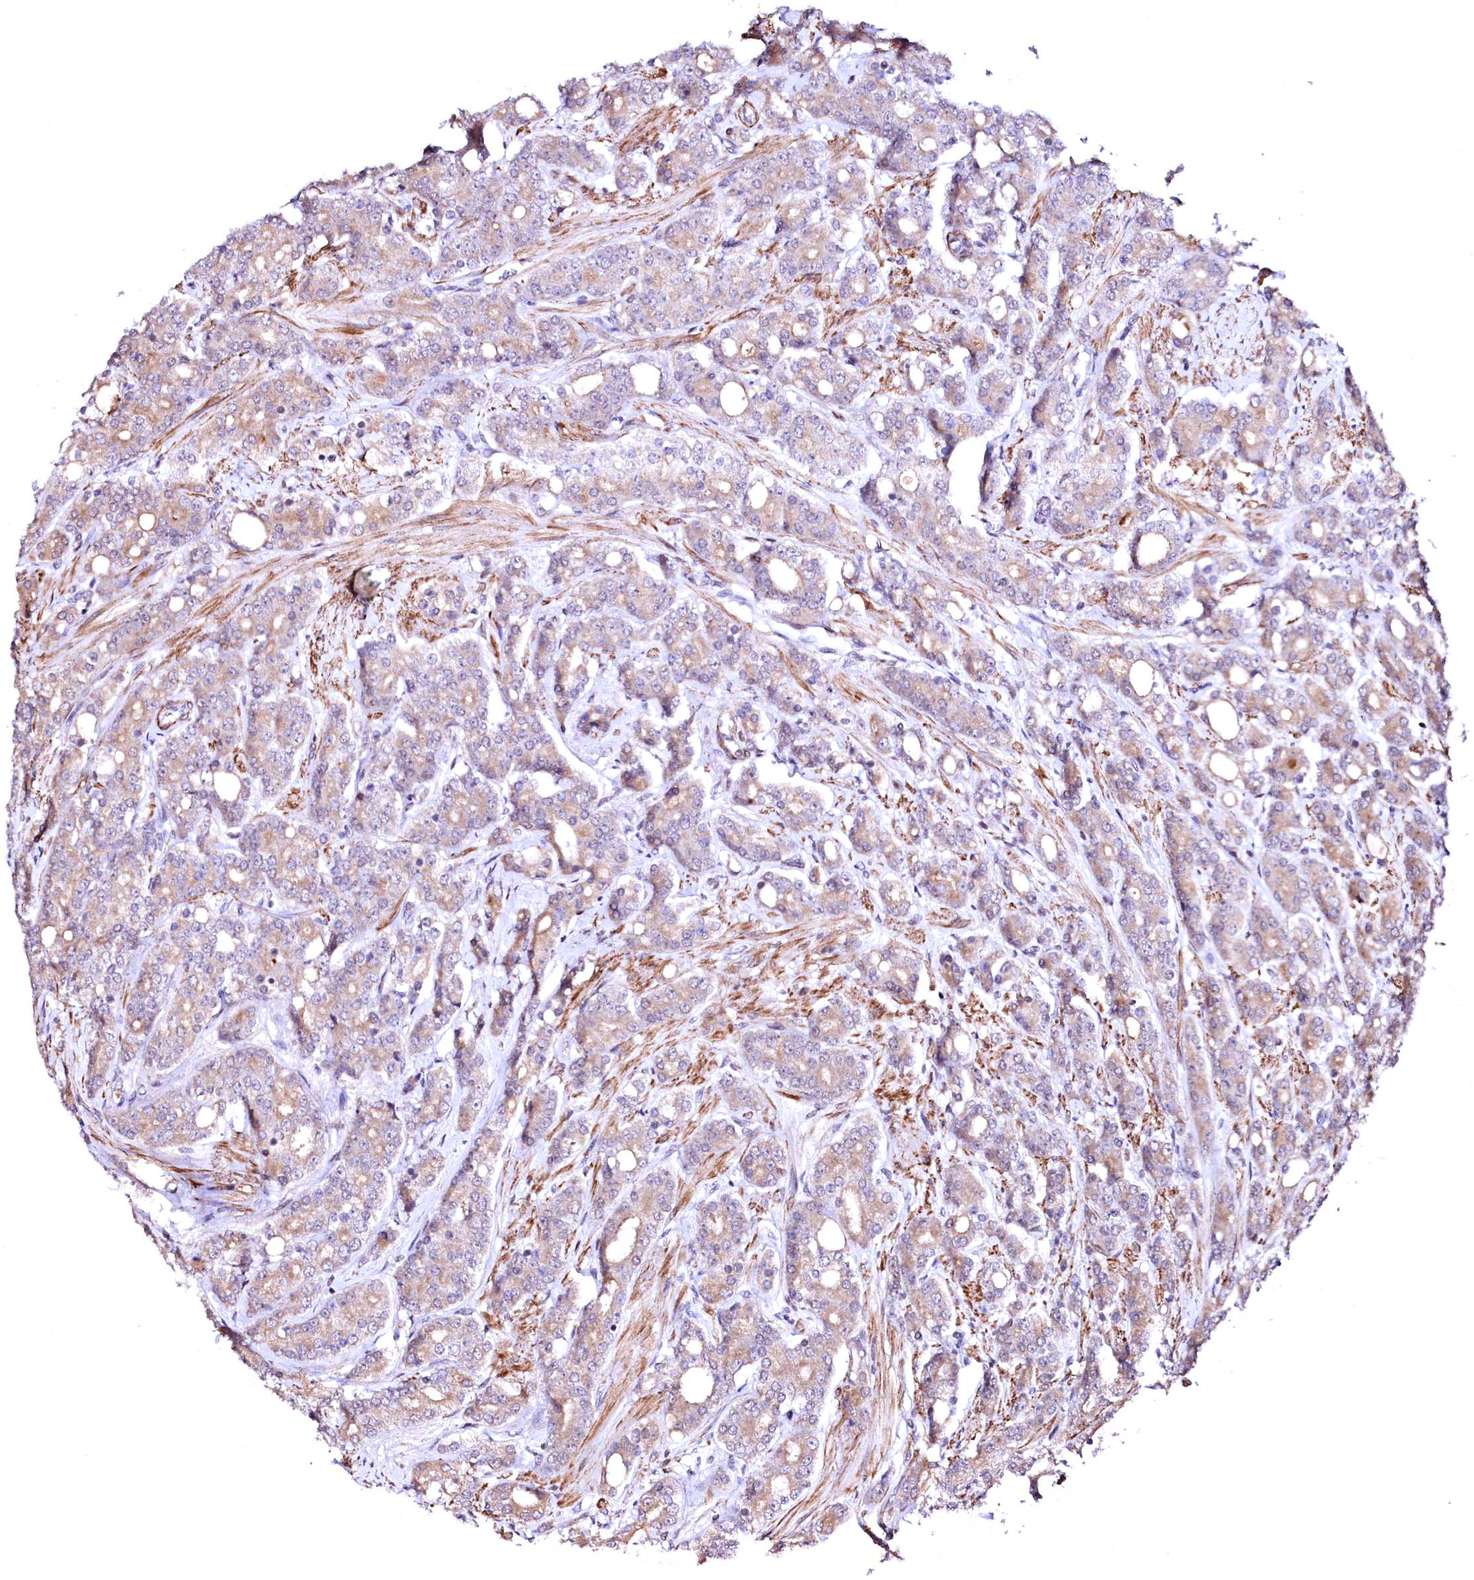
{"staining": {"intensity": "weak", "quantity": "25%-75%", "location": "cytoplasmic/membranous"}, "tissue": "prostate cancer", "cell_type": "Tumor cells", "image_type": "cancer", "snomed": [{"axis": "morphology", "description": "Adenocarcinoma, High grade"}, {"axis": "topography", "description": "Prostate"}], "caption": "A brown stain highlights weak cytoplasmic/membranous positivity of a protein in human prostate high-grade adenocarcinoma tumor cells.", "gene": "GPR176", "patient": {"sex": "male", "age": 62}}